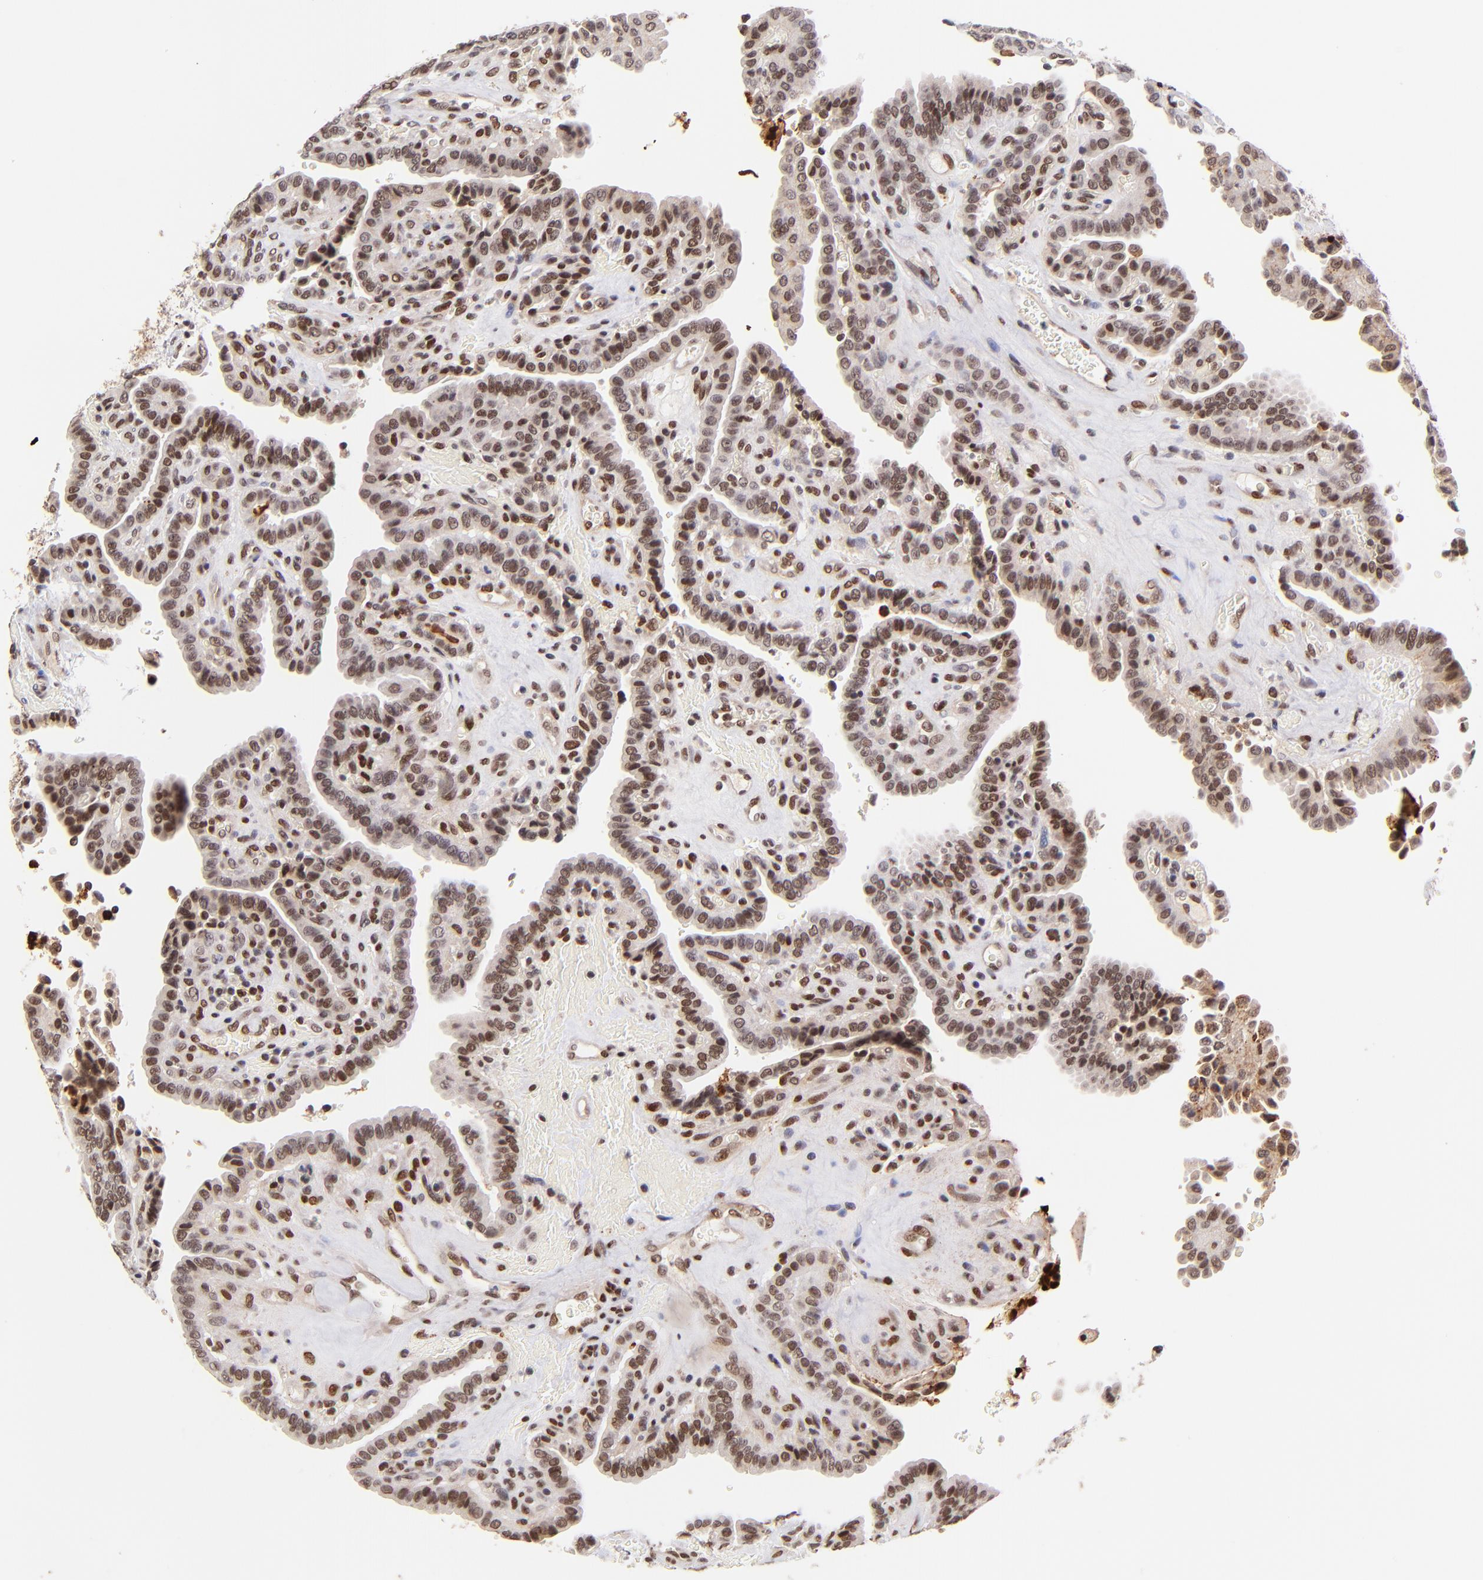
{"staining": {"intensity": "moderate", "quantity": ">75%", "location": "nuclear"}, "tissue": "thyroid cancer", "cell_type": "Tumor cells", "image_type": "cancer", "snomed": [{"axis": "morphology", "description": "Papillary adenocarcinoma, NOS"}, {"axis": "topography", "description": "Thyroid gland"}], "caption": "Protein analysis of thyroid cancer tissue displays moderate nuclear expression in approximately >75% of tumor cells.", "gene": "MIDEAS", "patient": {"sex": "male", "age": 87}}